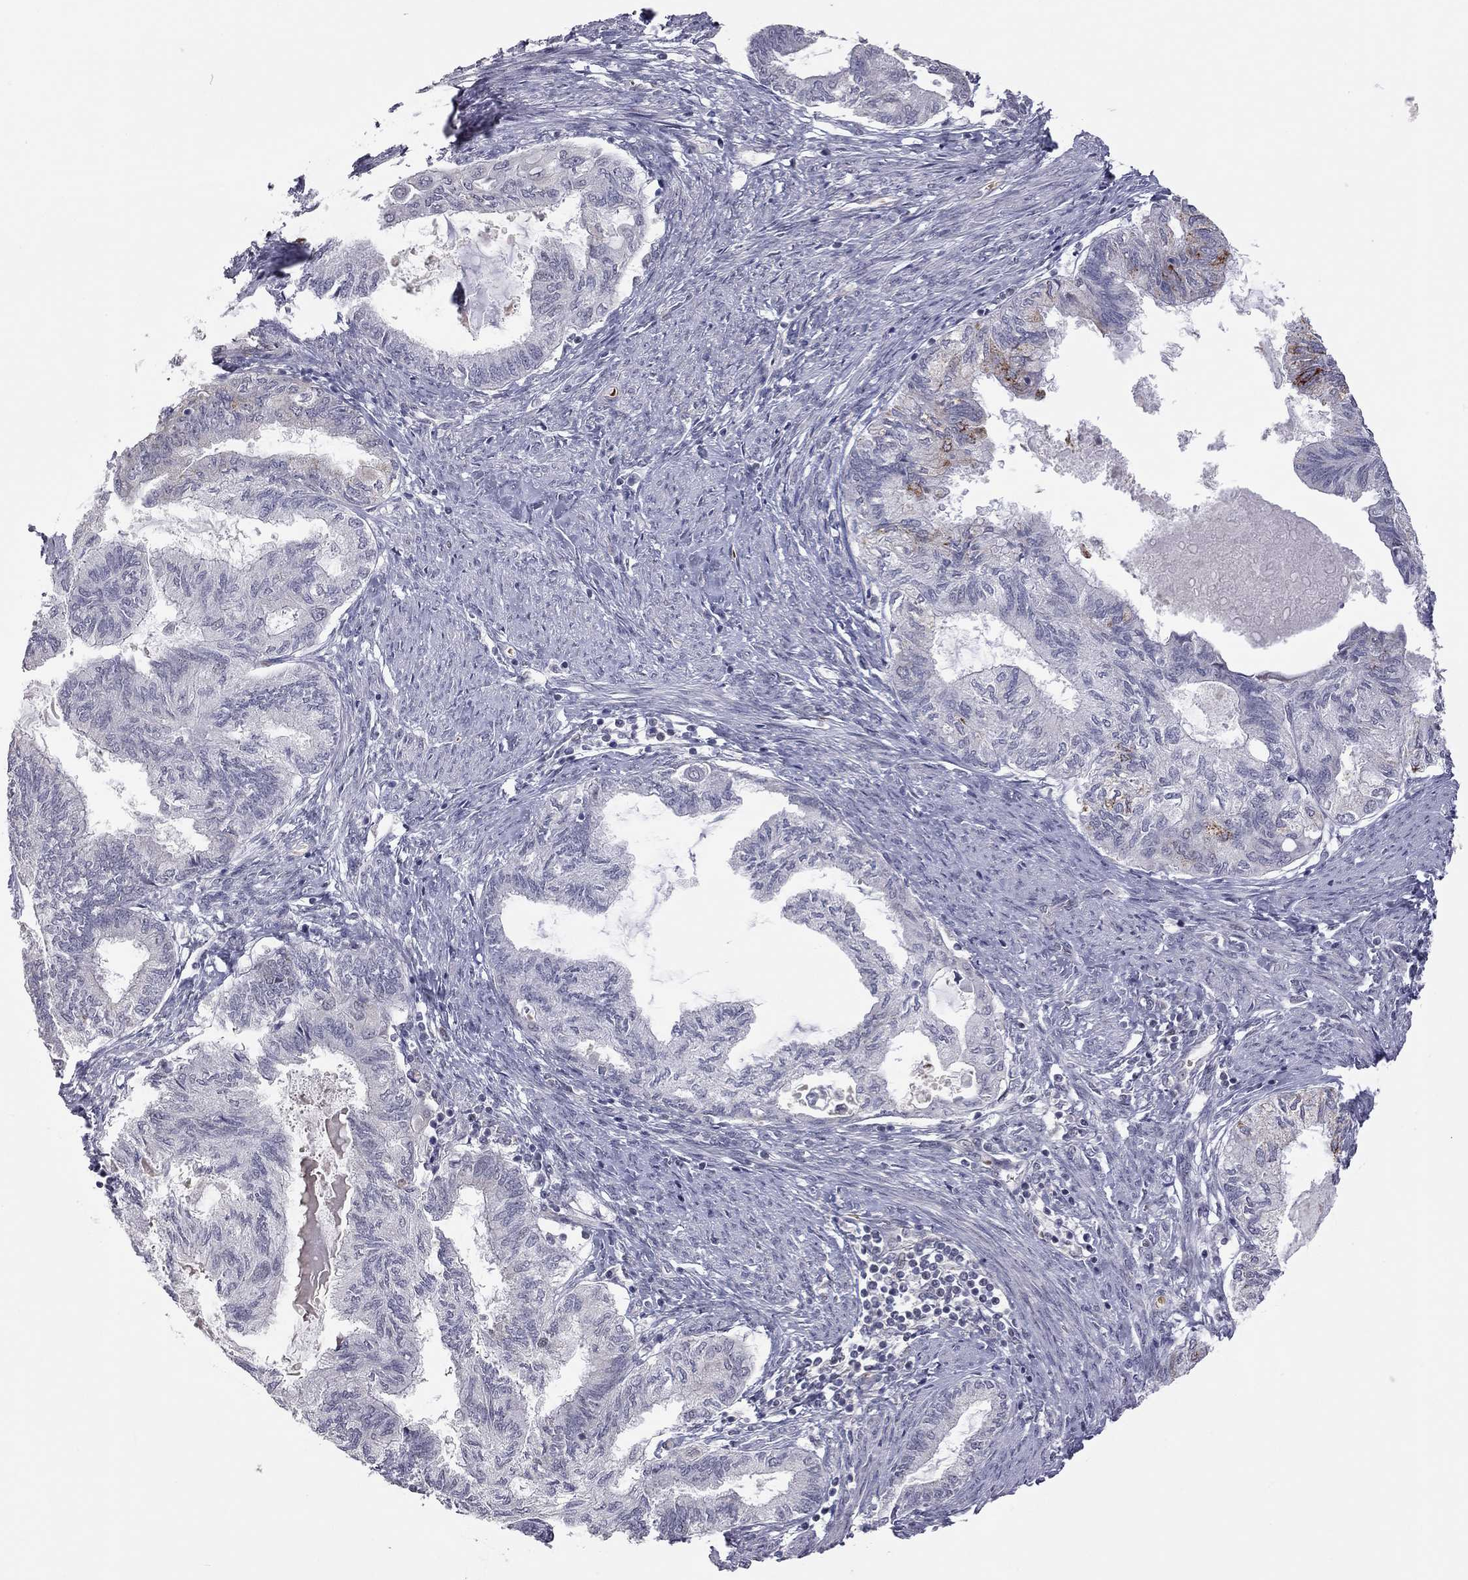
{"staining": {"intensity": "negative", "quantity": "none", "location": "none"}, "tissue": "endometrial cancer", "cell_type": "Tumor cells", "image_type": "cancer", "snomed": [{"axis": "morphology", "description": "Adenocarcinoma, NOS"}, {"axis": "topography", "description": "Endometrium"}], "caption": "Immunohistochemical staining of human endometrial adenocarcinoma displays no significant staining in tumor cells.", "gene": "MC3R", "patient": {"sex": "female", "age": 86}}